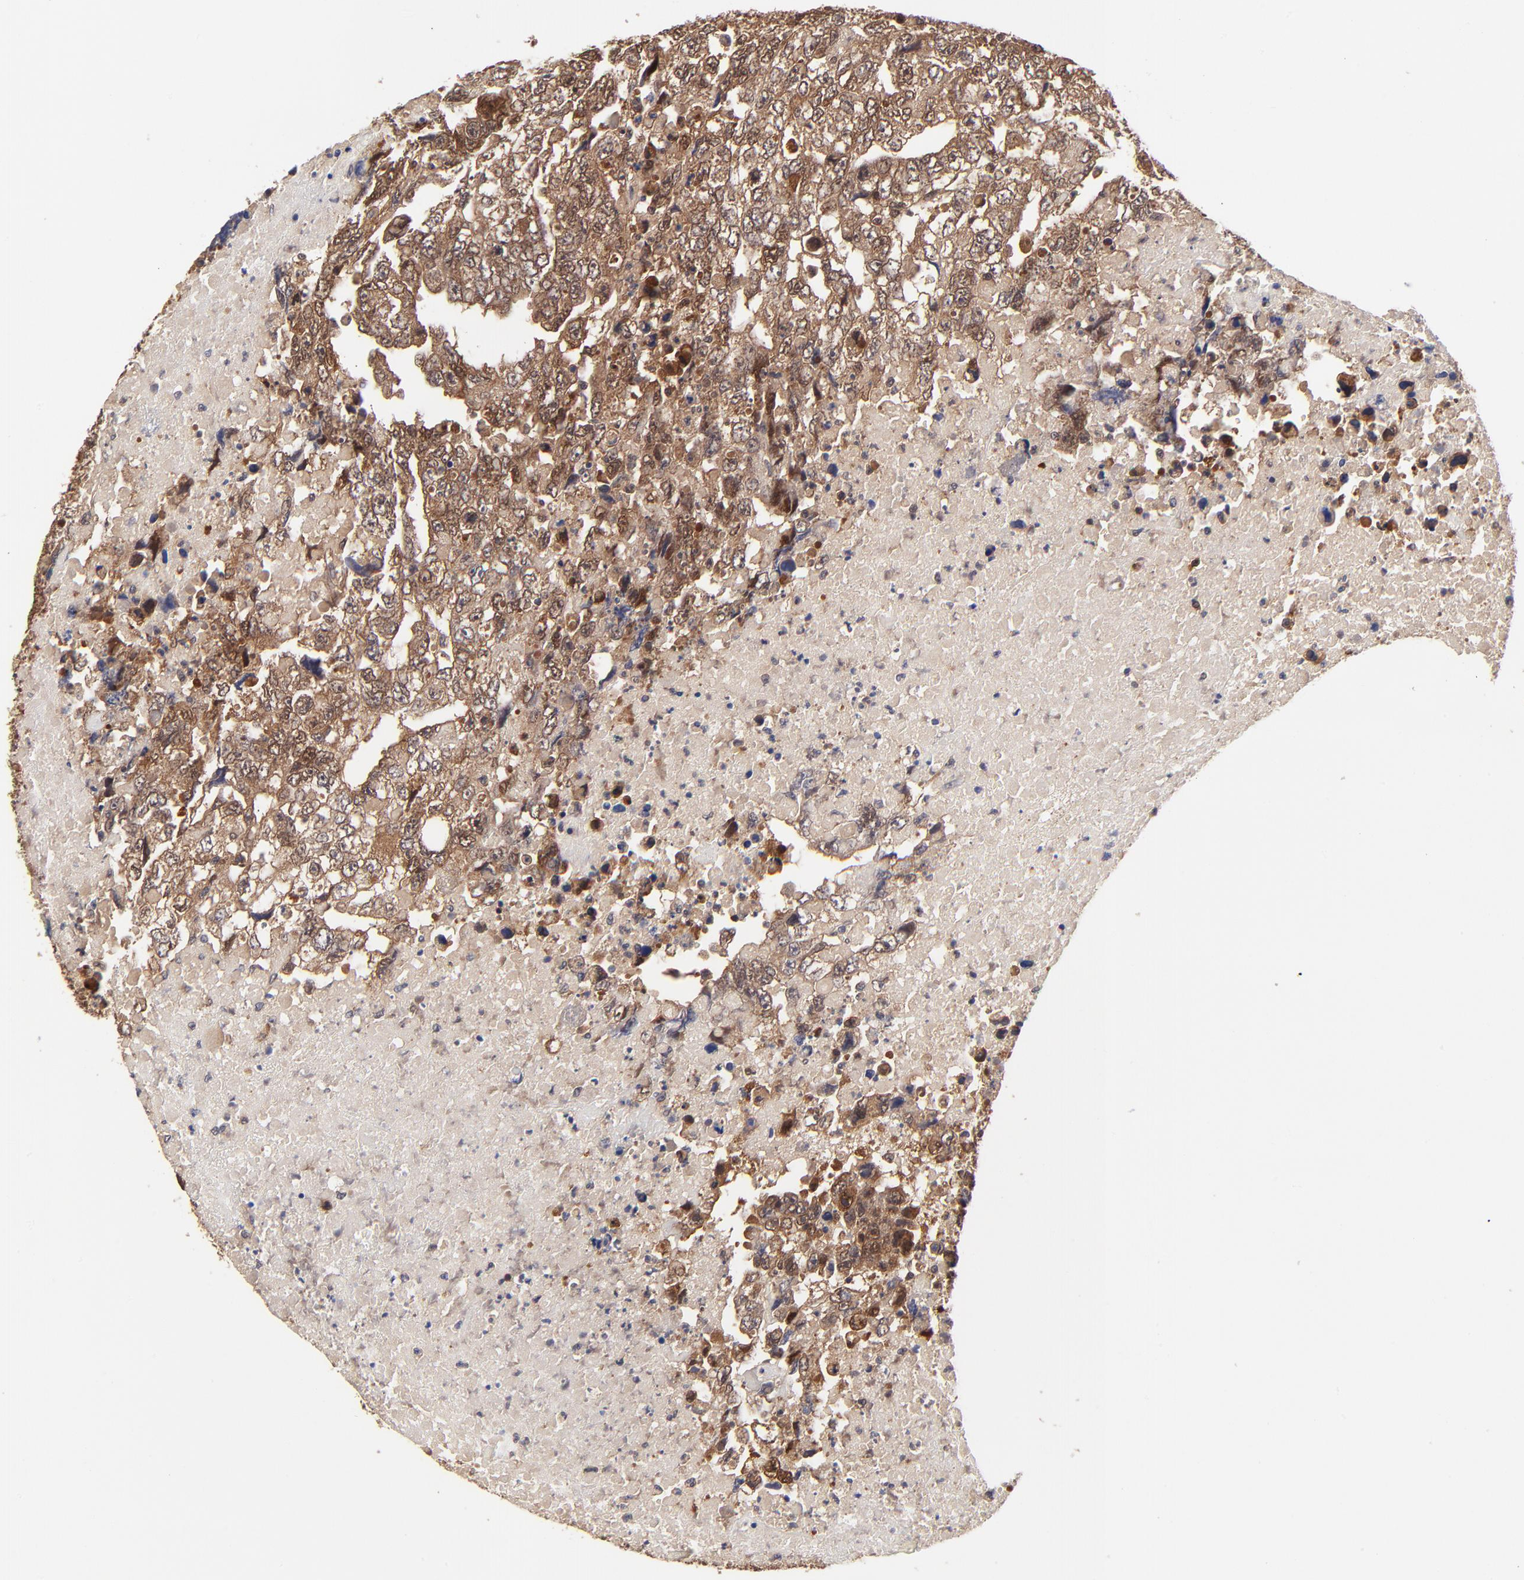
{"staining": {"intensity": "moderate", "quantity": "25%-75%", "location": "cytoplasmic/membranous,nuclear"}, "tissue": "testis cancer", "cell_type": "Tumor cells", "image_type": "cancer", "snomed": [{"axis": "morphology", "description": "Carcinoma, Embryonal, NOS"}, {"axis": "topography", "description": "Testis"}], "caption": "Protein expression analysis of testis embryonal carcinoma demonstrates moderate cytoplasmic/membranous and nuclear expression in approximately 25%-75% of tumor cells.", "gene": "DCTPP1", "patient": {"sex": "male", "age": 36}}